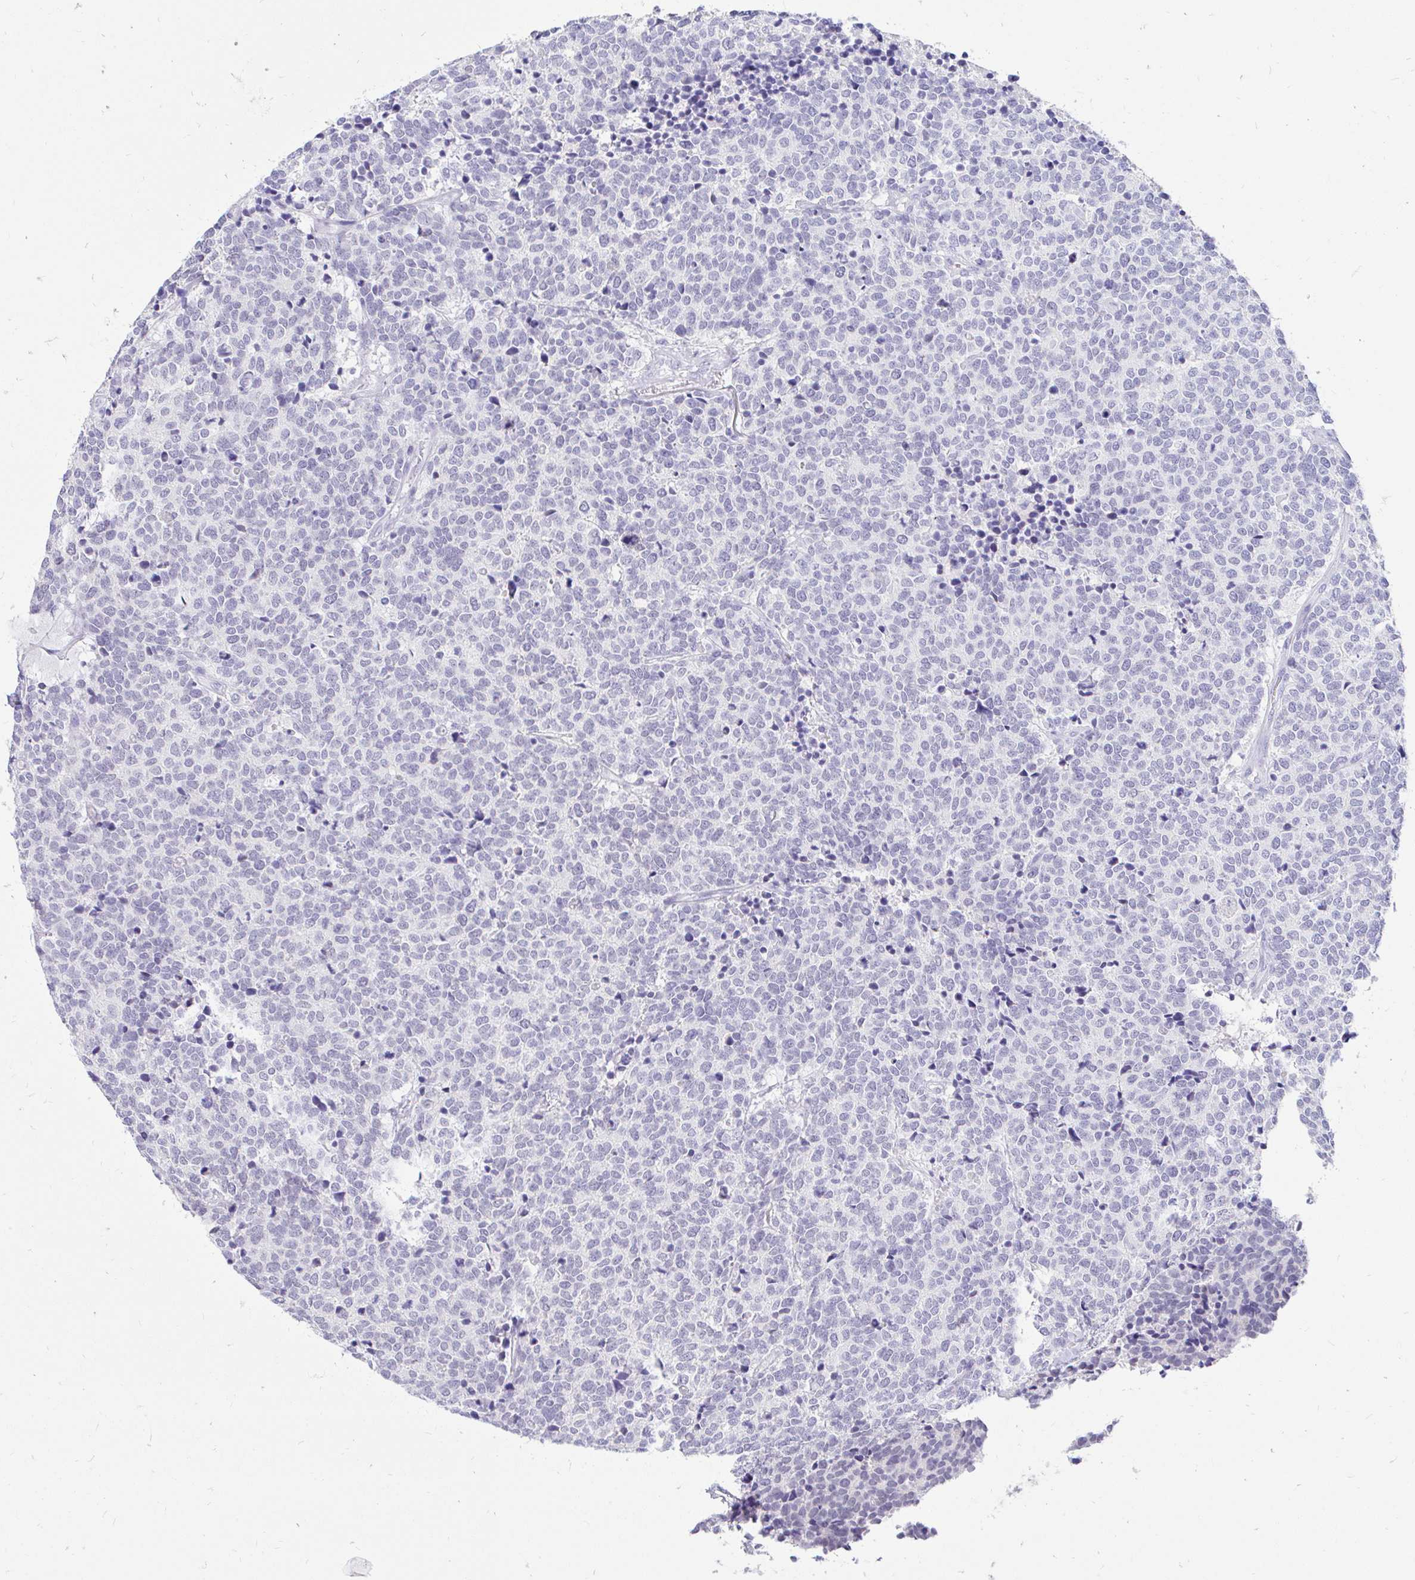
{"staining": {"intensity": "negative", "quantity": "none", "location": "none"}, "tissue": "carcinoid", "cell_type": "Tumor cells", "image_type": "cancer", "snomed": [{"axis": "morphology", "description": "Carcinoid, malignant, NOS"}, {"axis": "topography", "description": "Skin"}], "caption": "Tumor cells show no significant protein expression in malignant carcinoid. The staining was performed using DAB (3,3'-diaminobenzidine) to visualize the protein expression in brown, while the nuclei were stained in blue with hematoxylin (Magnification: 20x).", "gene": "FATE1", "patient": {"sex": "female", "age": 79}}